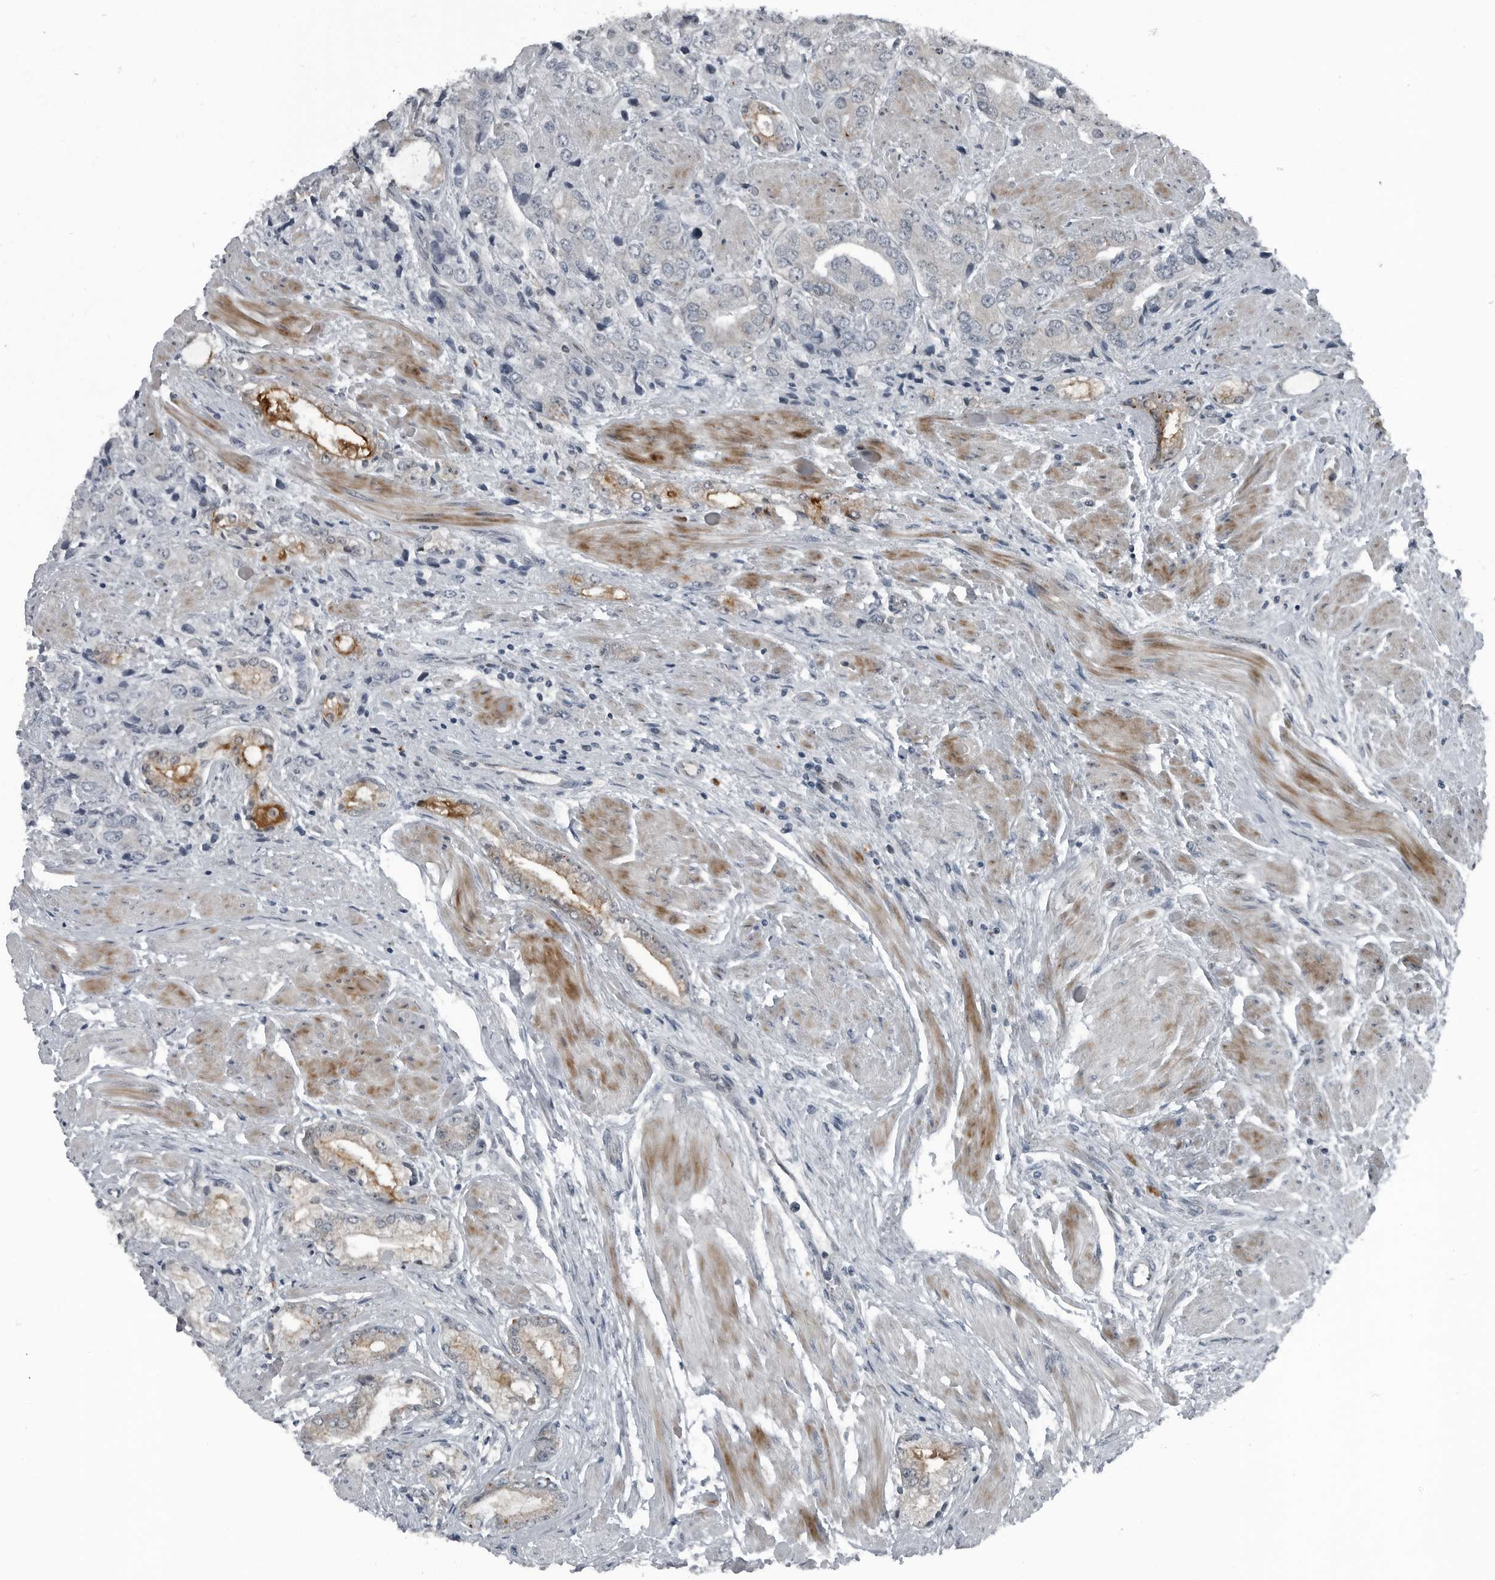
{"staining": {"intensity": "moderate", "quantity": "<25%", "location": "cytoplasmic/membranous"}, "tissue": "prostate cancer", "cell_type": "Tumor cells", "image_type": "cancer", "snomed": [{"axis": "morphology", "description": "Adenocarcinoma, High grade"}, {"axis": "topography", "description": "Prostate"}], "caption": "Approximately <25% of tumor cells in human prostate high-grade adenocarcinoma show moderate cytoplasmic/membranous protein staining as visualized by brown immunohistochemical staining.", "gene": "GAK", "patient": {"sex": "male", "age": 50}}